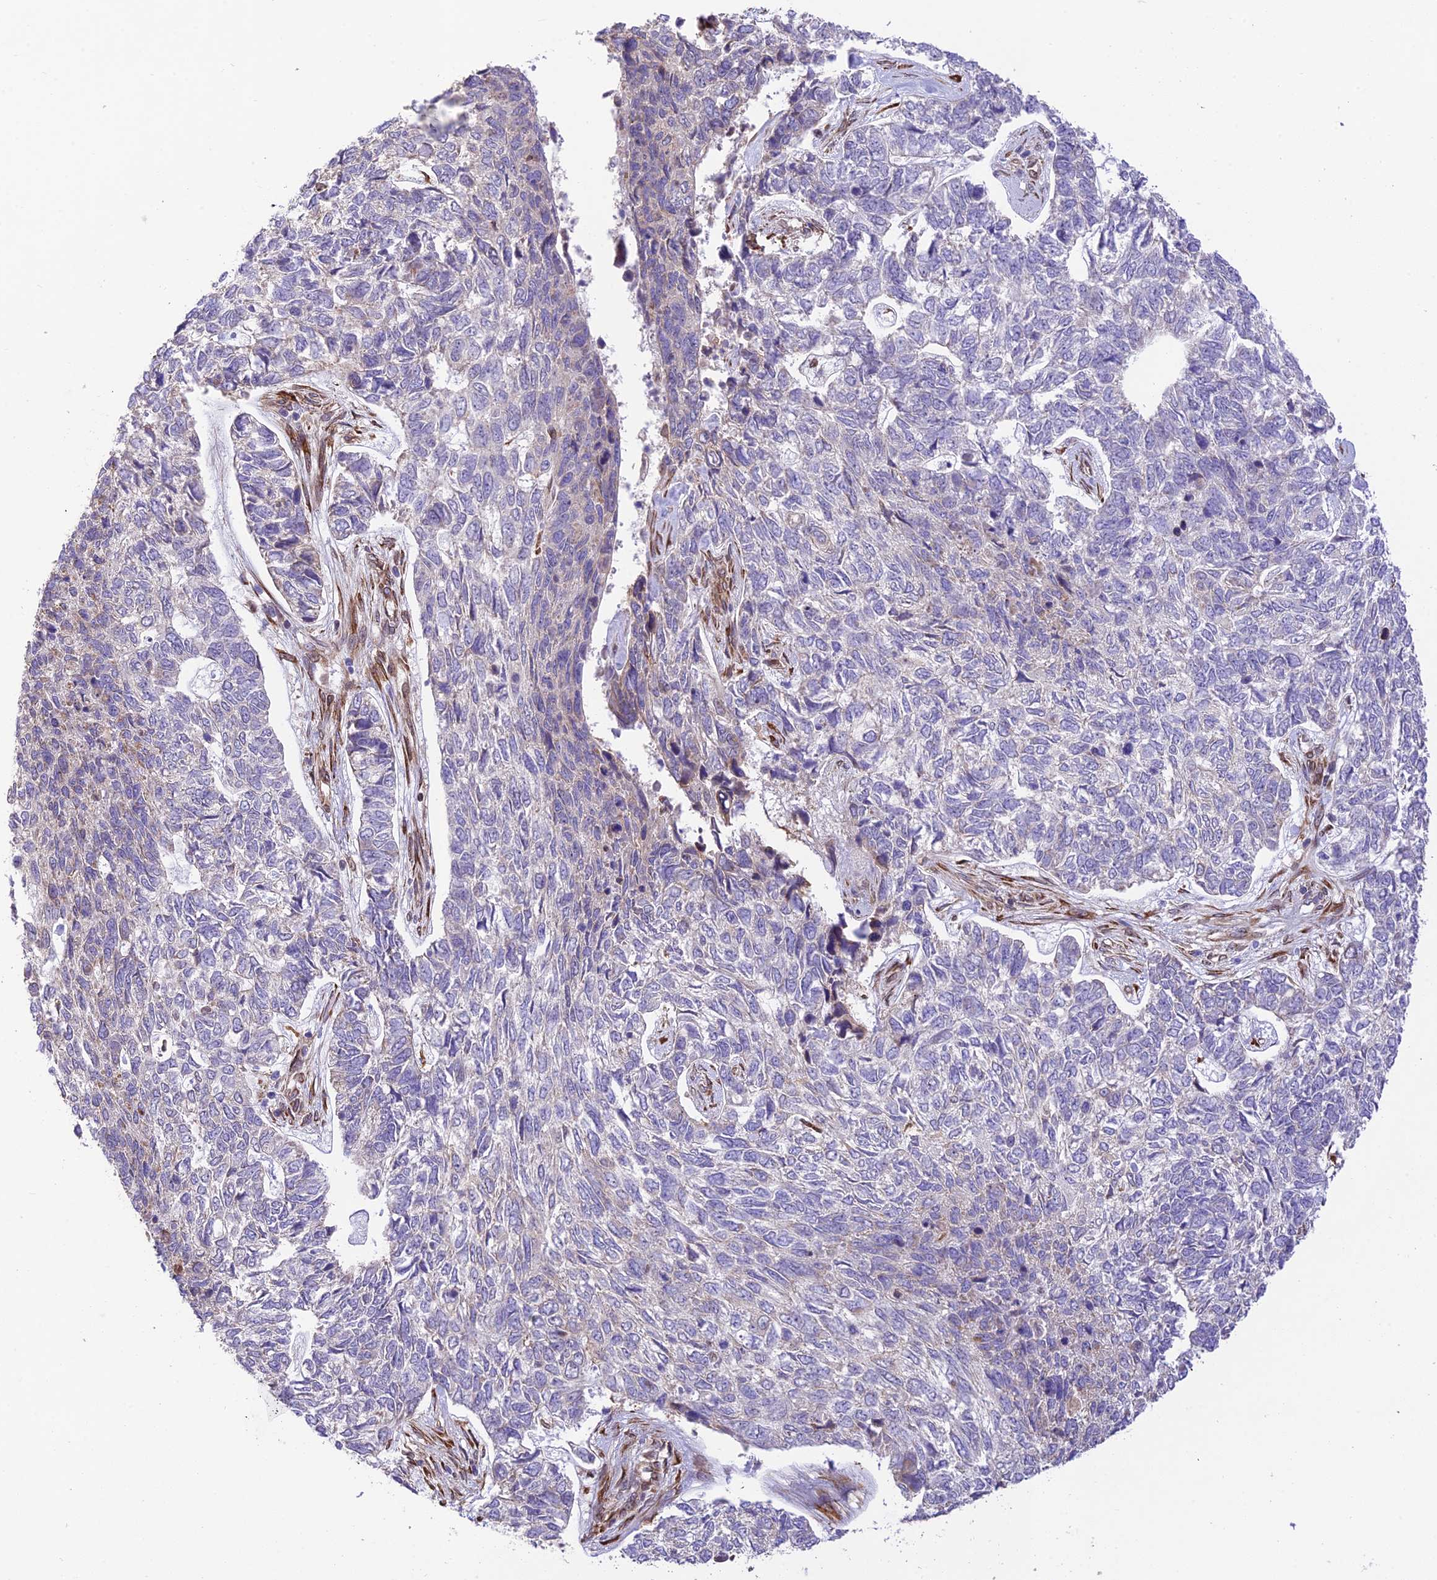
{"staining": {"intensity": "negative", "quantity": "none", "location": "none"}, "tissue": "skin cancer", "cell_type": "Tumor cells", "image_type": "cancer", "snomed": [{"axis": "morphology", "description": "Basal cell carcinoma"}, {"axis": "topography", "description": "Skin"}], "caption": "Immunohistochemistry (IHC) of human skin cancer exhibits no positivity in tumor cells.", "gene": "EXOC3L4", "patient": {"sex": "female", "age": 65}}